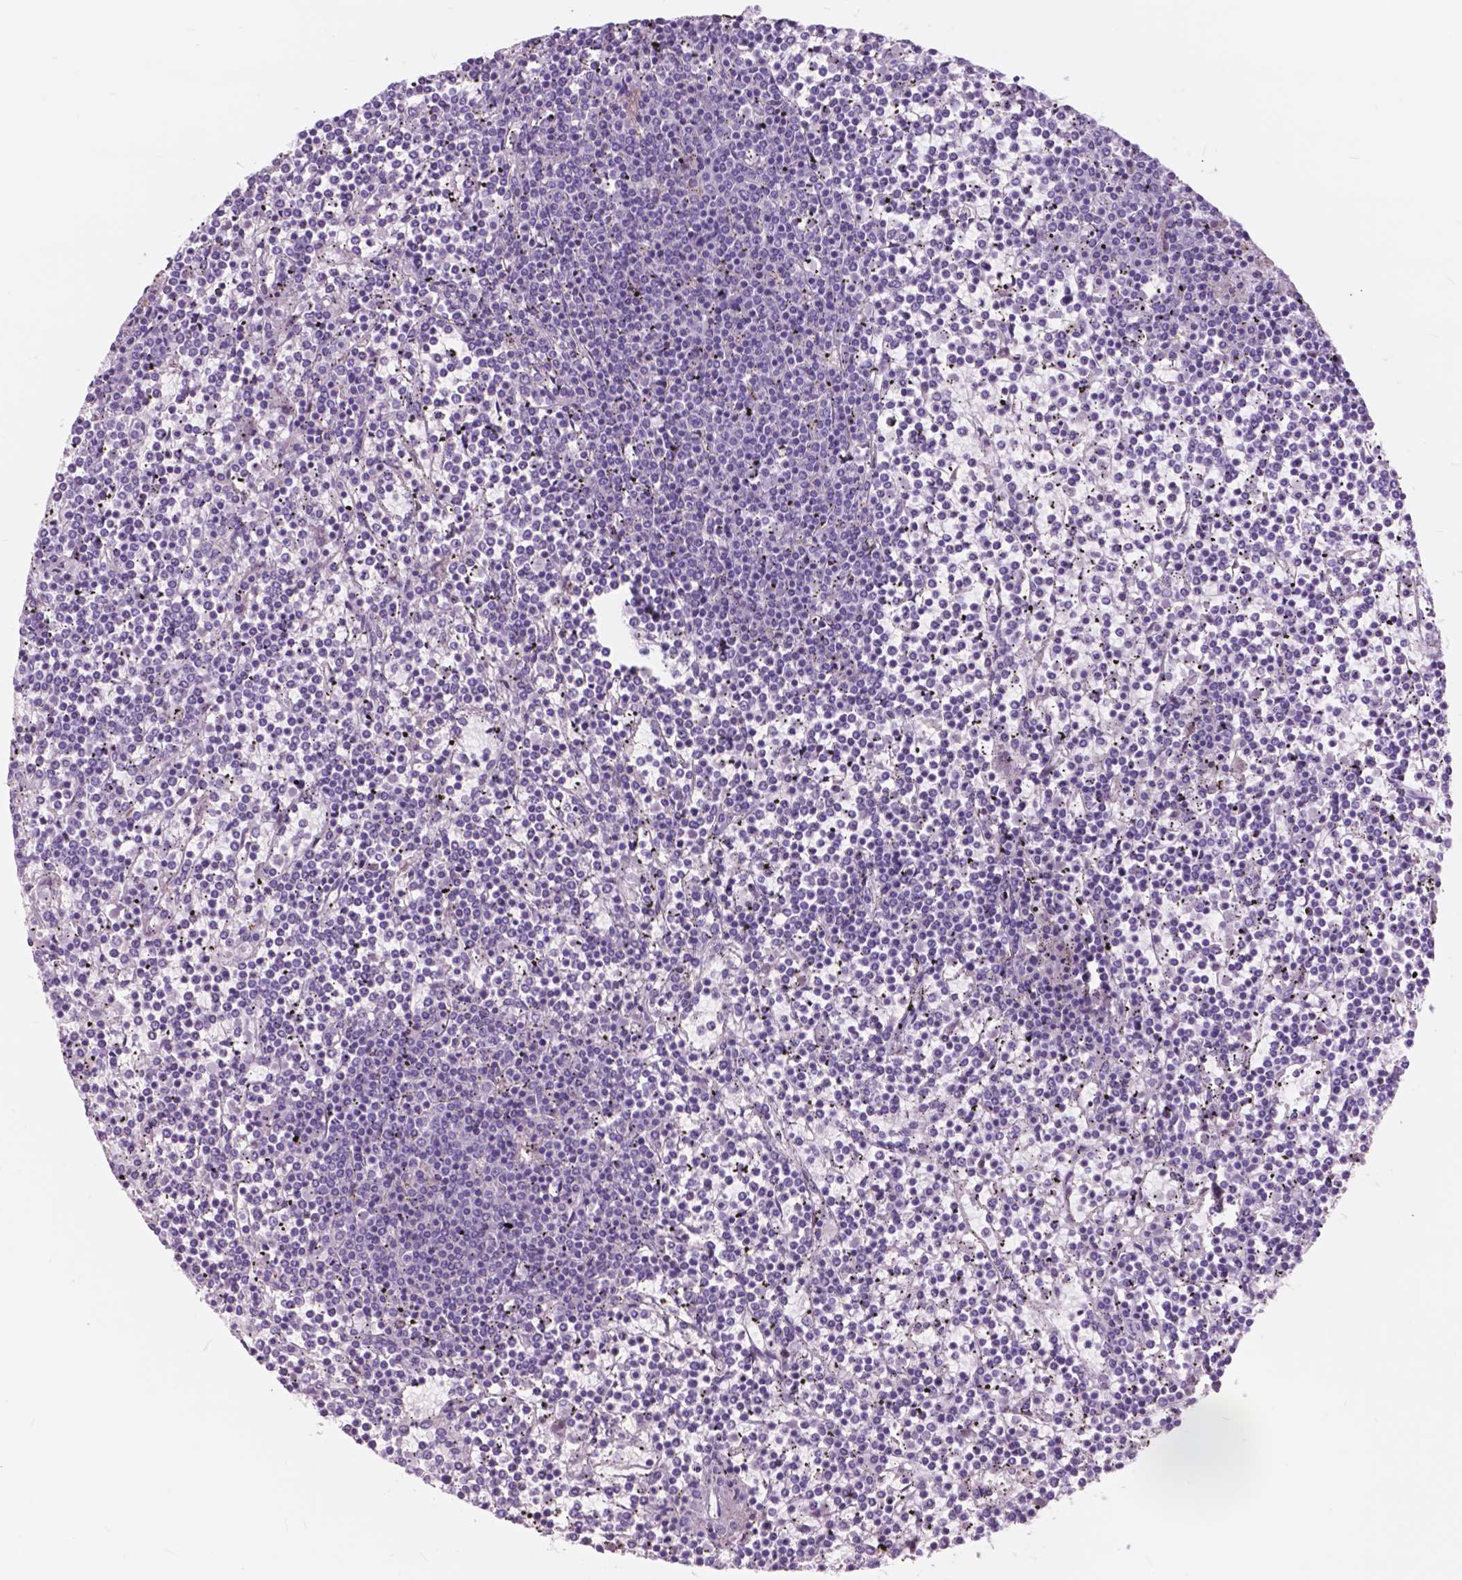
{"staining": {"intensity": "negative", "quantity": "none", "location": "none"}, "tissue": "lymphoma", "cell_type": "Tumor cells", "image_type": "cancer", "snomed": [{"axis": "morphology", "description": "Malignant lymphoma, non-Hodgkin's type, Low grade"}, {"axis": "topography", "description": "Spleen"}], "caption": "Immunohistochemistry of human lymphoma displays no expression in tumor cells.", "gene": "FXYD2", "patient": {"sex": "female", "age": 19}}